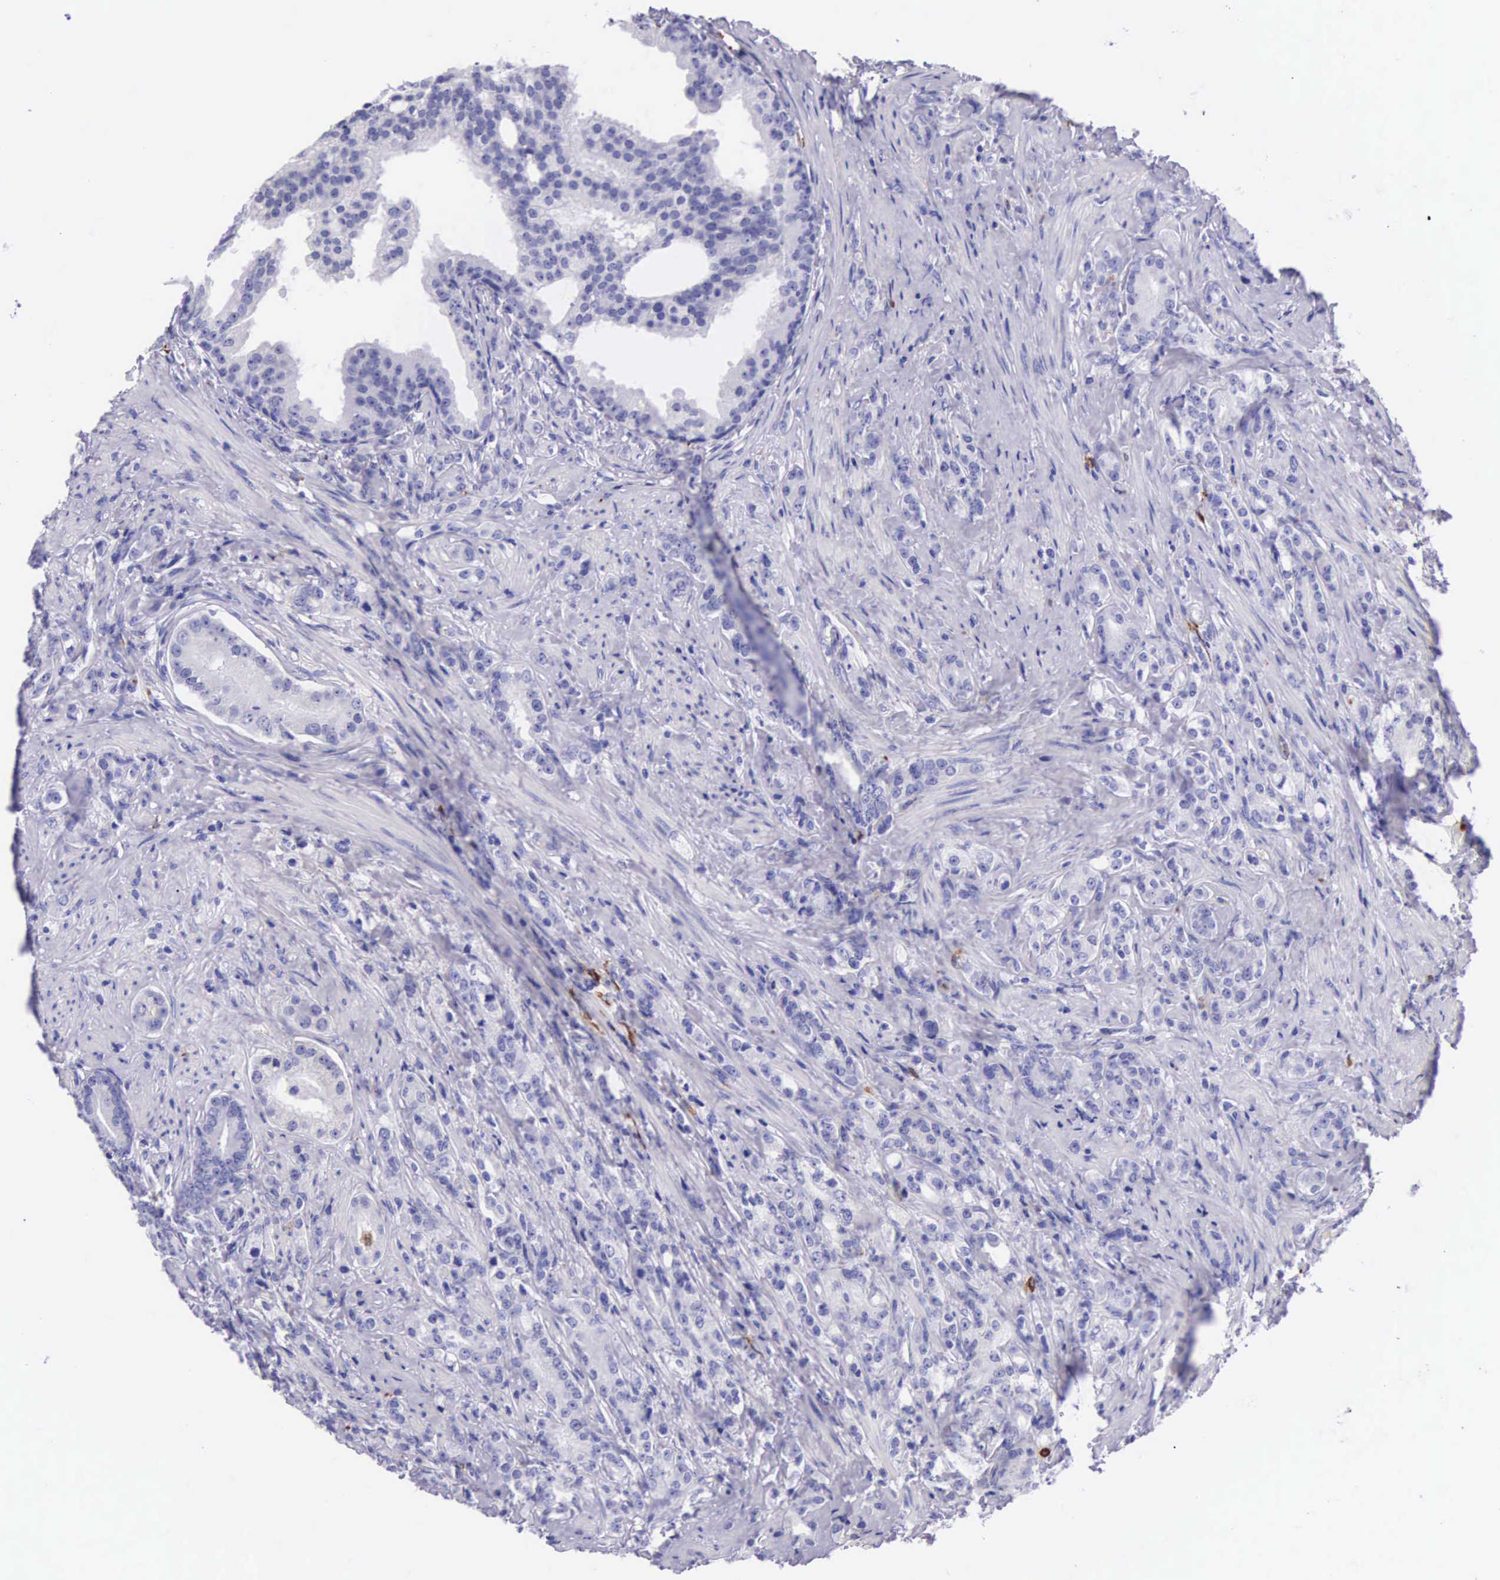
{"staining": {"intensity": "negative", "quantity": "none", "location": "none"}, "tissue": "prostate cancer", "cell_type": "Tumor cells", "image_type": "cancer", "snomed": [{"axis": "morphology", "description": "Adenocarcinoma, Medium grade"}, {"axis": "topography", "description": "Prostate"}], "caption": "IHC histopathology image of neoplastic tissue: human prostate cancer (medium-grade adenocarcinoma) stained with DAB demonstrates no significant protein staining in tumor cells. (DAB IHC with hematoxylin counter stain).", "gene": "FCN1", "patient": {"sex": "male", "age": 59}}